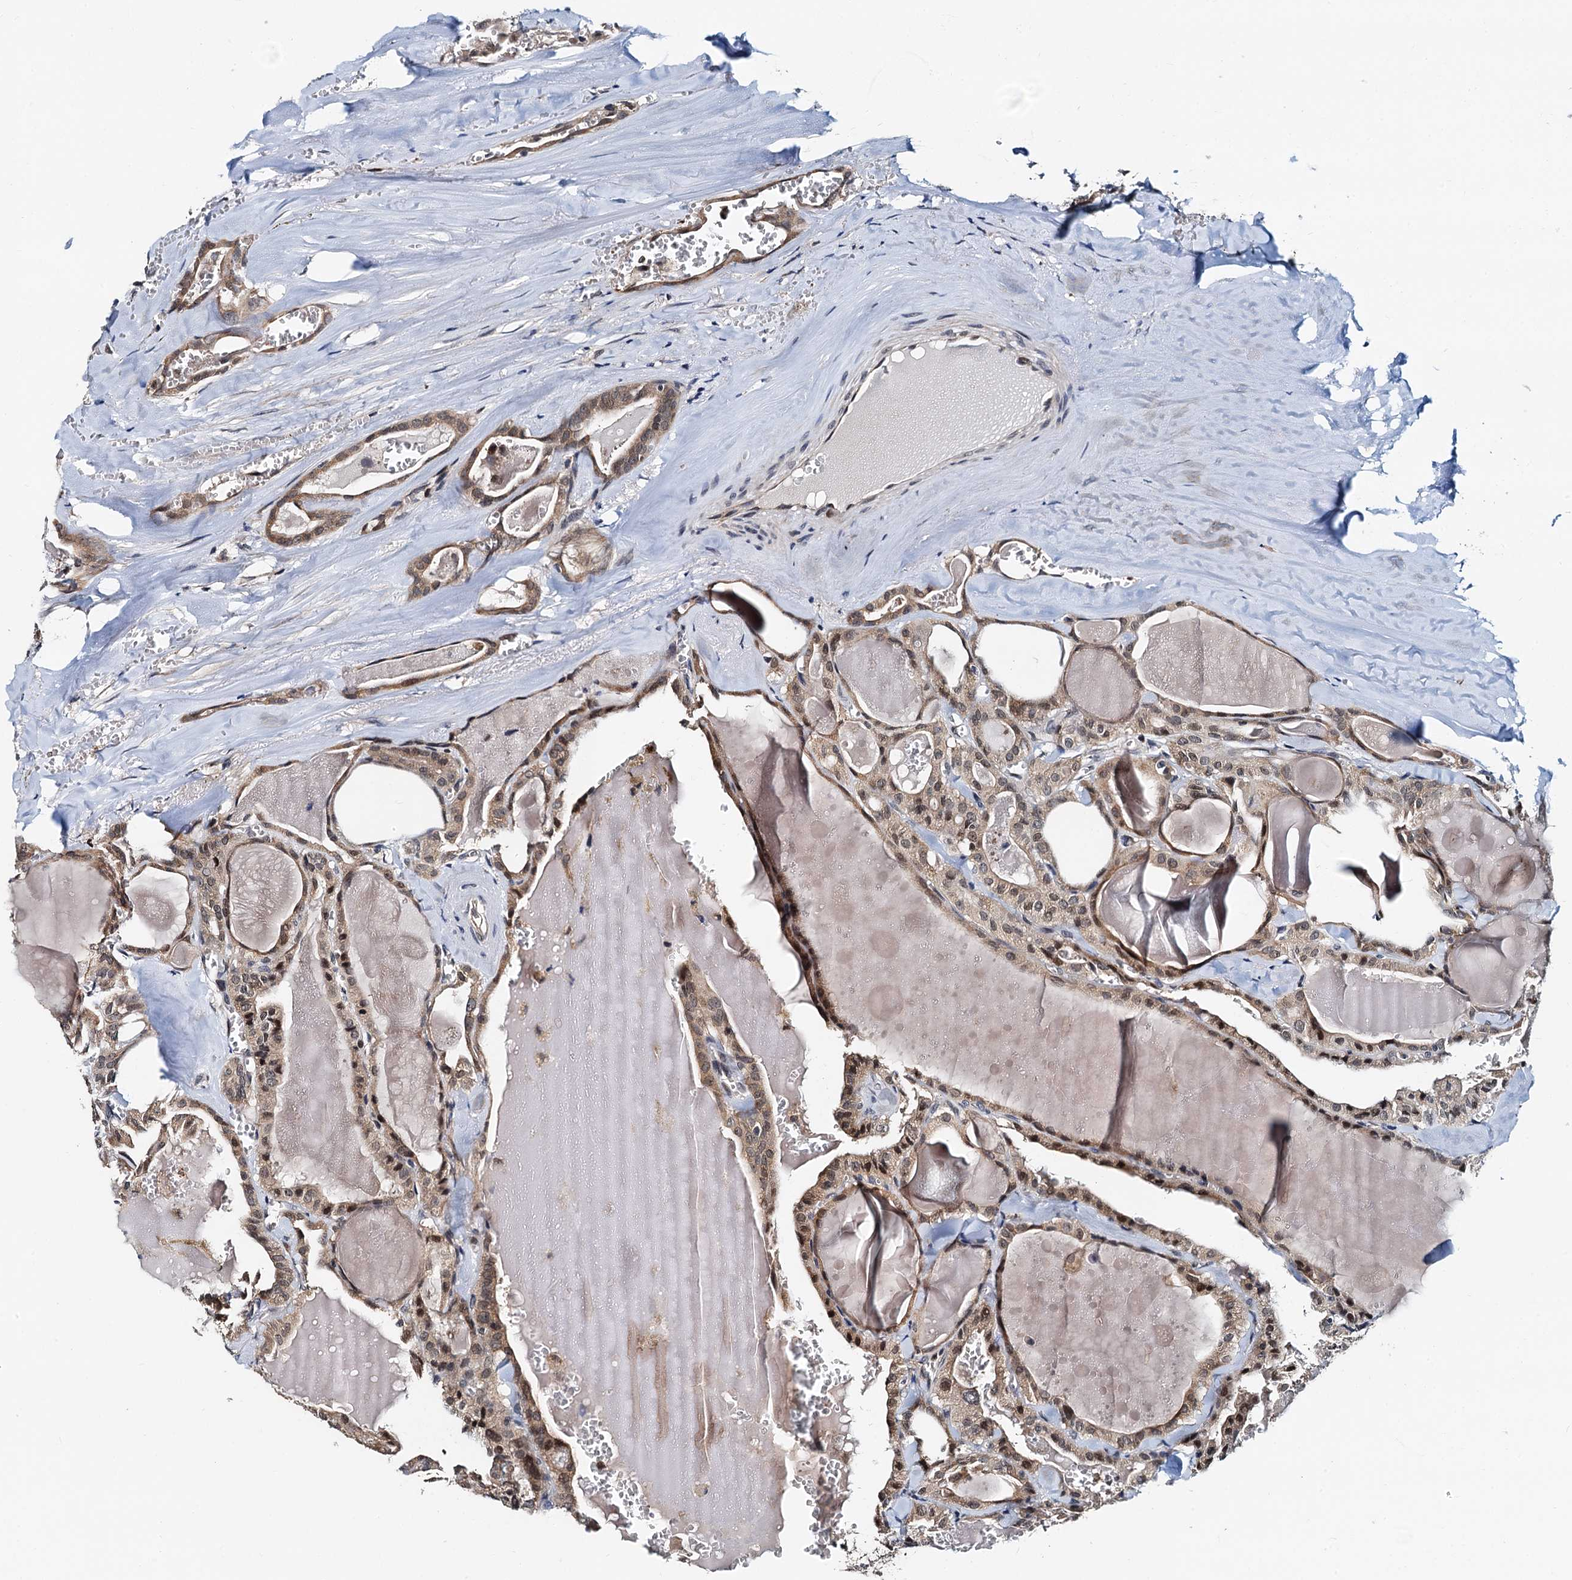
{"staining": {"intensity": "moderate", "quantity": ">75%", "location": "cytoplasmic/membranous,nuclear"}, "tissue": "thyroid cancer", "cell_type": "Tumor cells", "image_type": "cancer", "snomed": [{"axis": "morphology", "description": "Papillary adenocarcinoma, NOS"}, {"axis": "topography", "description": "Thyroid gland"}], "caption": "IHC photomicrograph of thyroid cancer stained for a protein (brown), which exhibits medium levels of moderate cytoplasmic/membranous and nuclear staining in about >75% of tumor cells.", "gene": "MCMBP", "patient": {"sex": "male", "age": 52}}